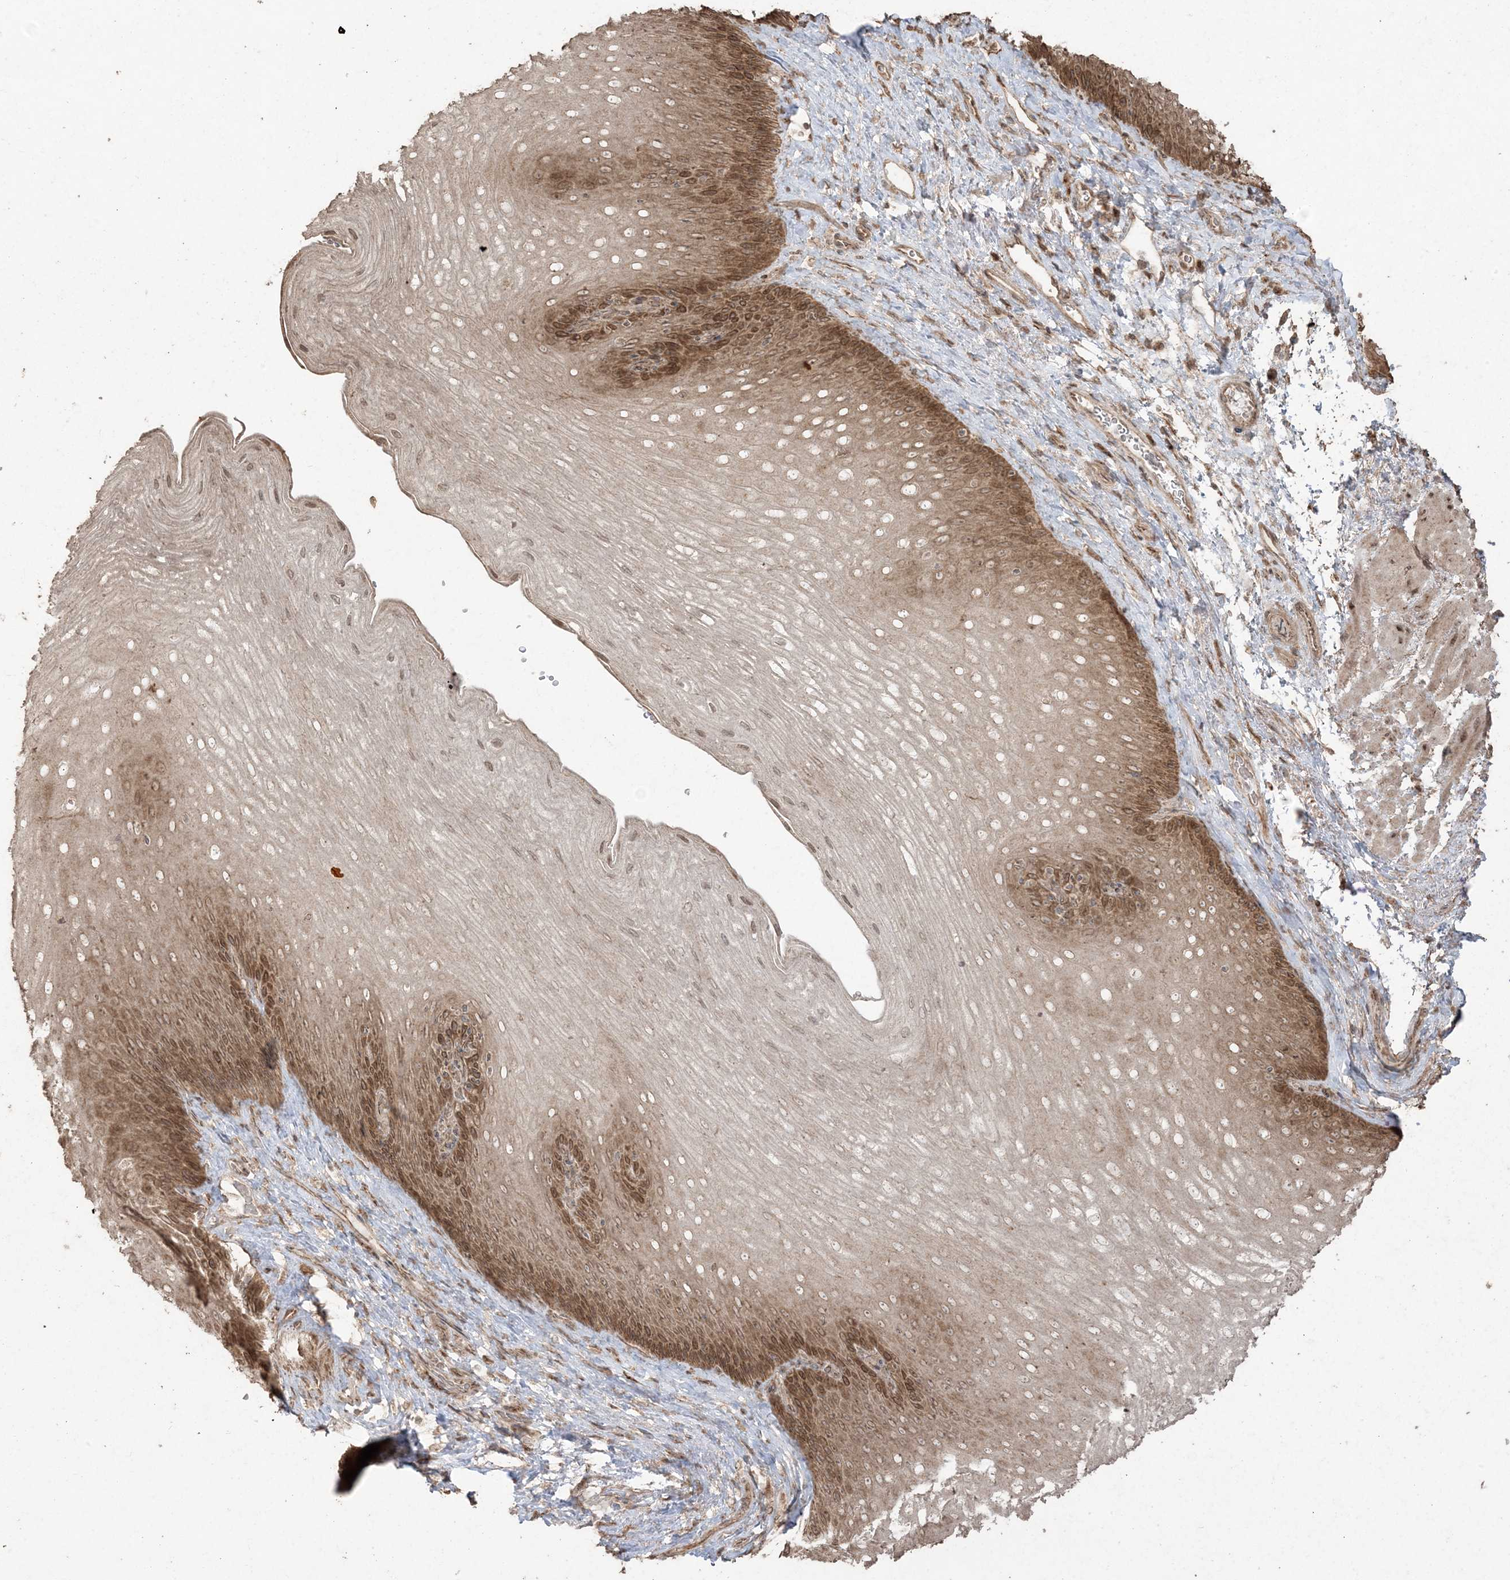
{"staining": {"intensity": "strong", "quantity": ">75%", "location": "cytoplasmic/membranous"}, "tissue": "esophagus", "cell_type": "Squamous epithelial cells", "image_type": "normal", "snomed": [{"axis": "morphology", "description": "Normal tissue, NOS"}, {"axis": "topography", "description": "Esophagus"}], "caption": "Immunohistochemistry (IHC) image of unremarkable human esophagus stained for a protein (brown), which demonstrates high levels of strong cytoplasmic/membranous expression in about >75% of squamous epithelial cells.", "gene": "DDX19B", "patient": {"sex": "female", "age": 66}}